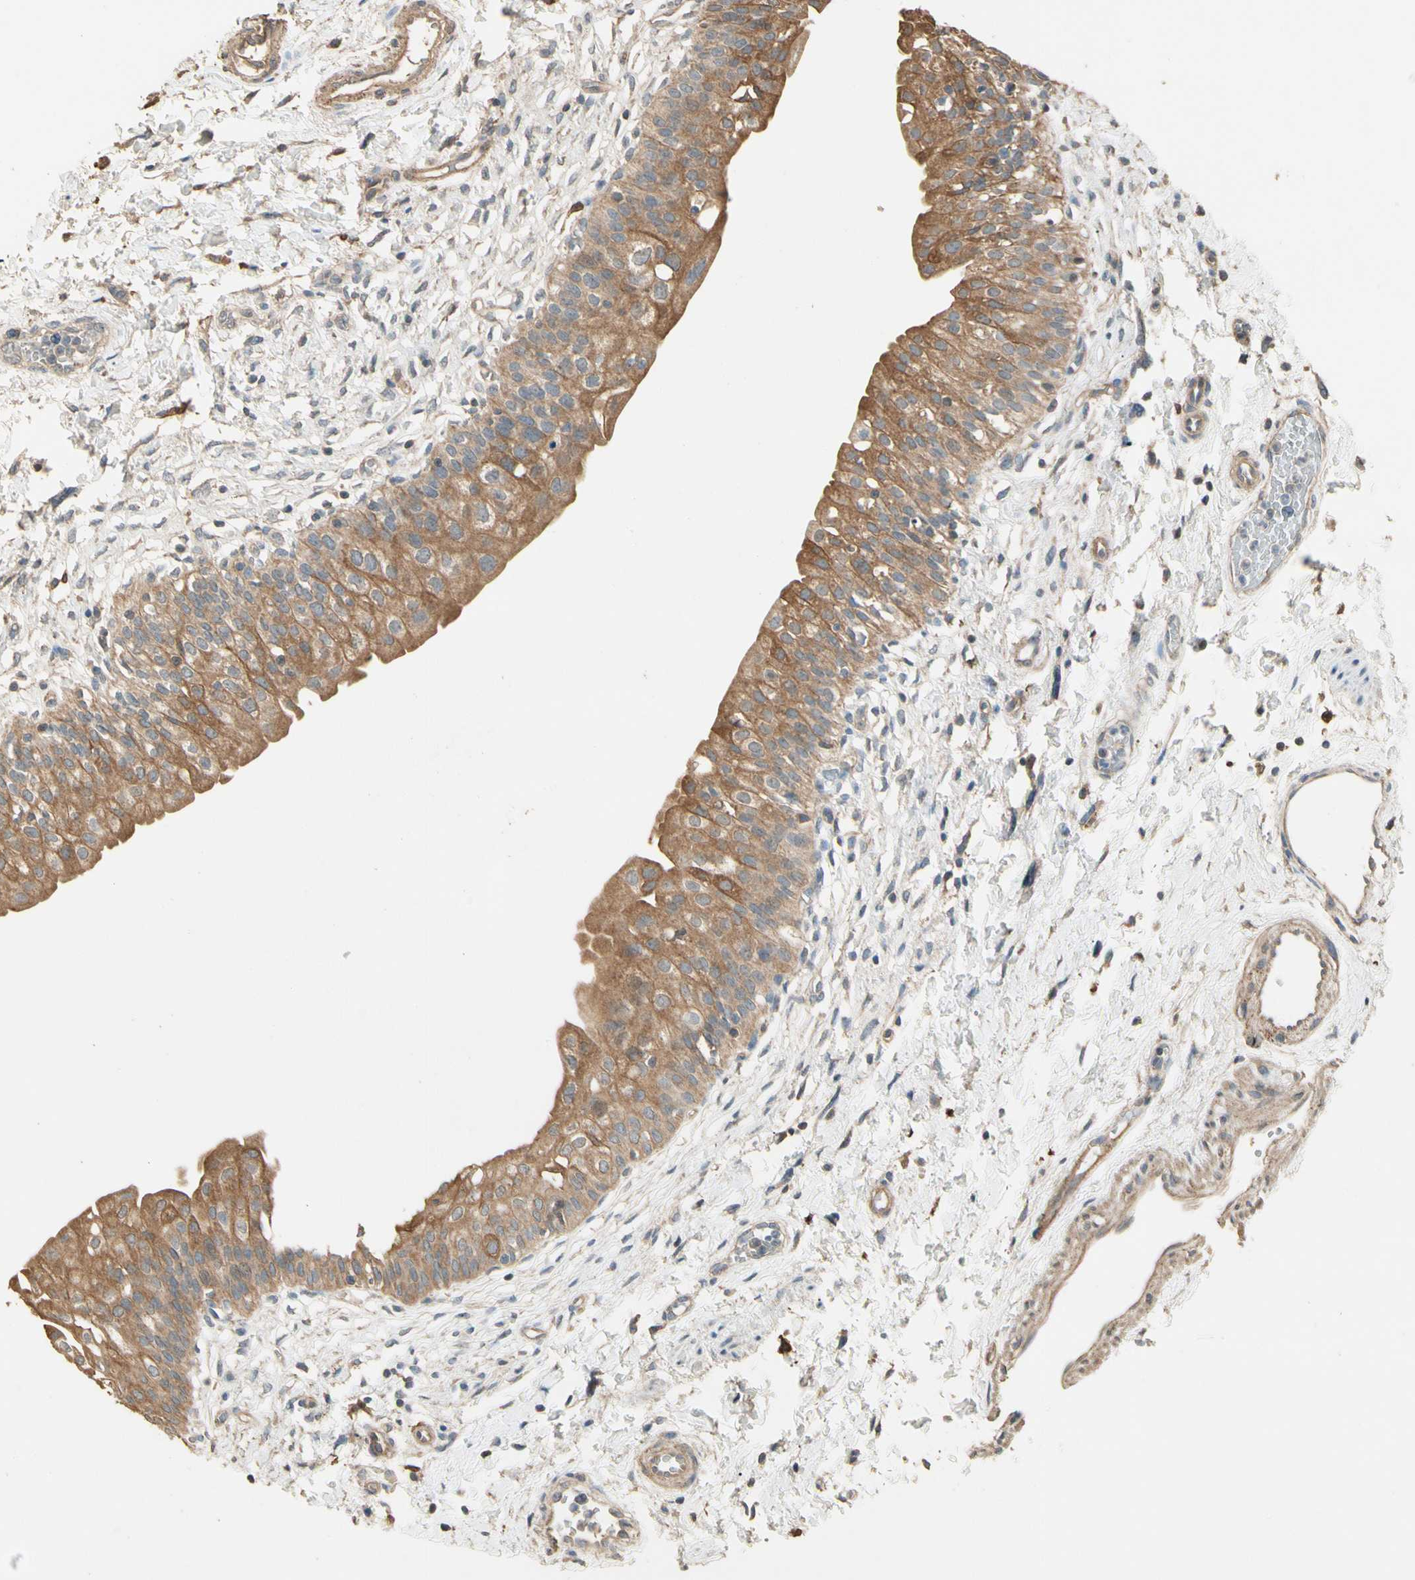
{"staining": {"intensity": "moderate", "quantity": ">75%", "location": "cytoplasmic/membranous"}, "tissue": "urinary bladder", "cell_type": "Urothelial cells", "image_type": "normal", "snomed": [{"axis": "morphology", "description": "Normal tissue, NOS"}, {"axis": "topography", "description": "Urinary bladder"}], "caption": "Urinary bladder stained with immunohistochemistry (IHC) shows moderate cytoplasmic/membranous expression in about >75% of urothelial cells. (brown staining indicates protein expression, while blue staining denotes nuclei).", "gene": "CDH6", "patient": {"sex": "male", "age": 55}}